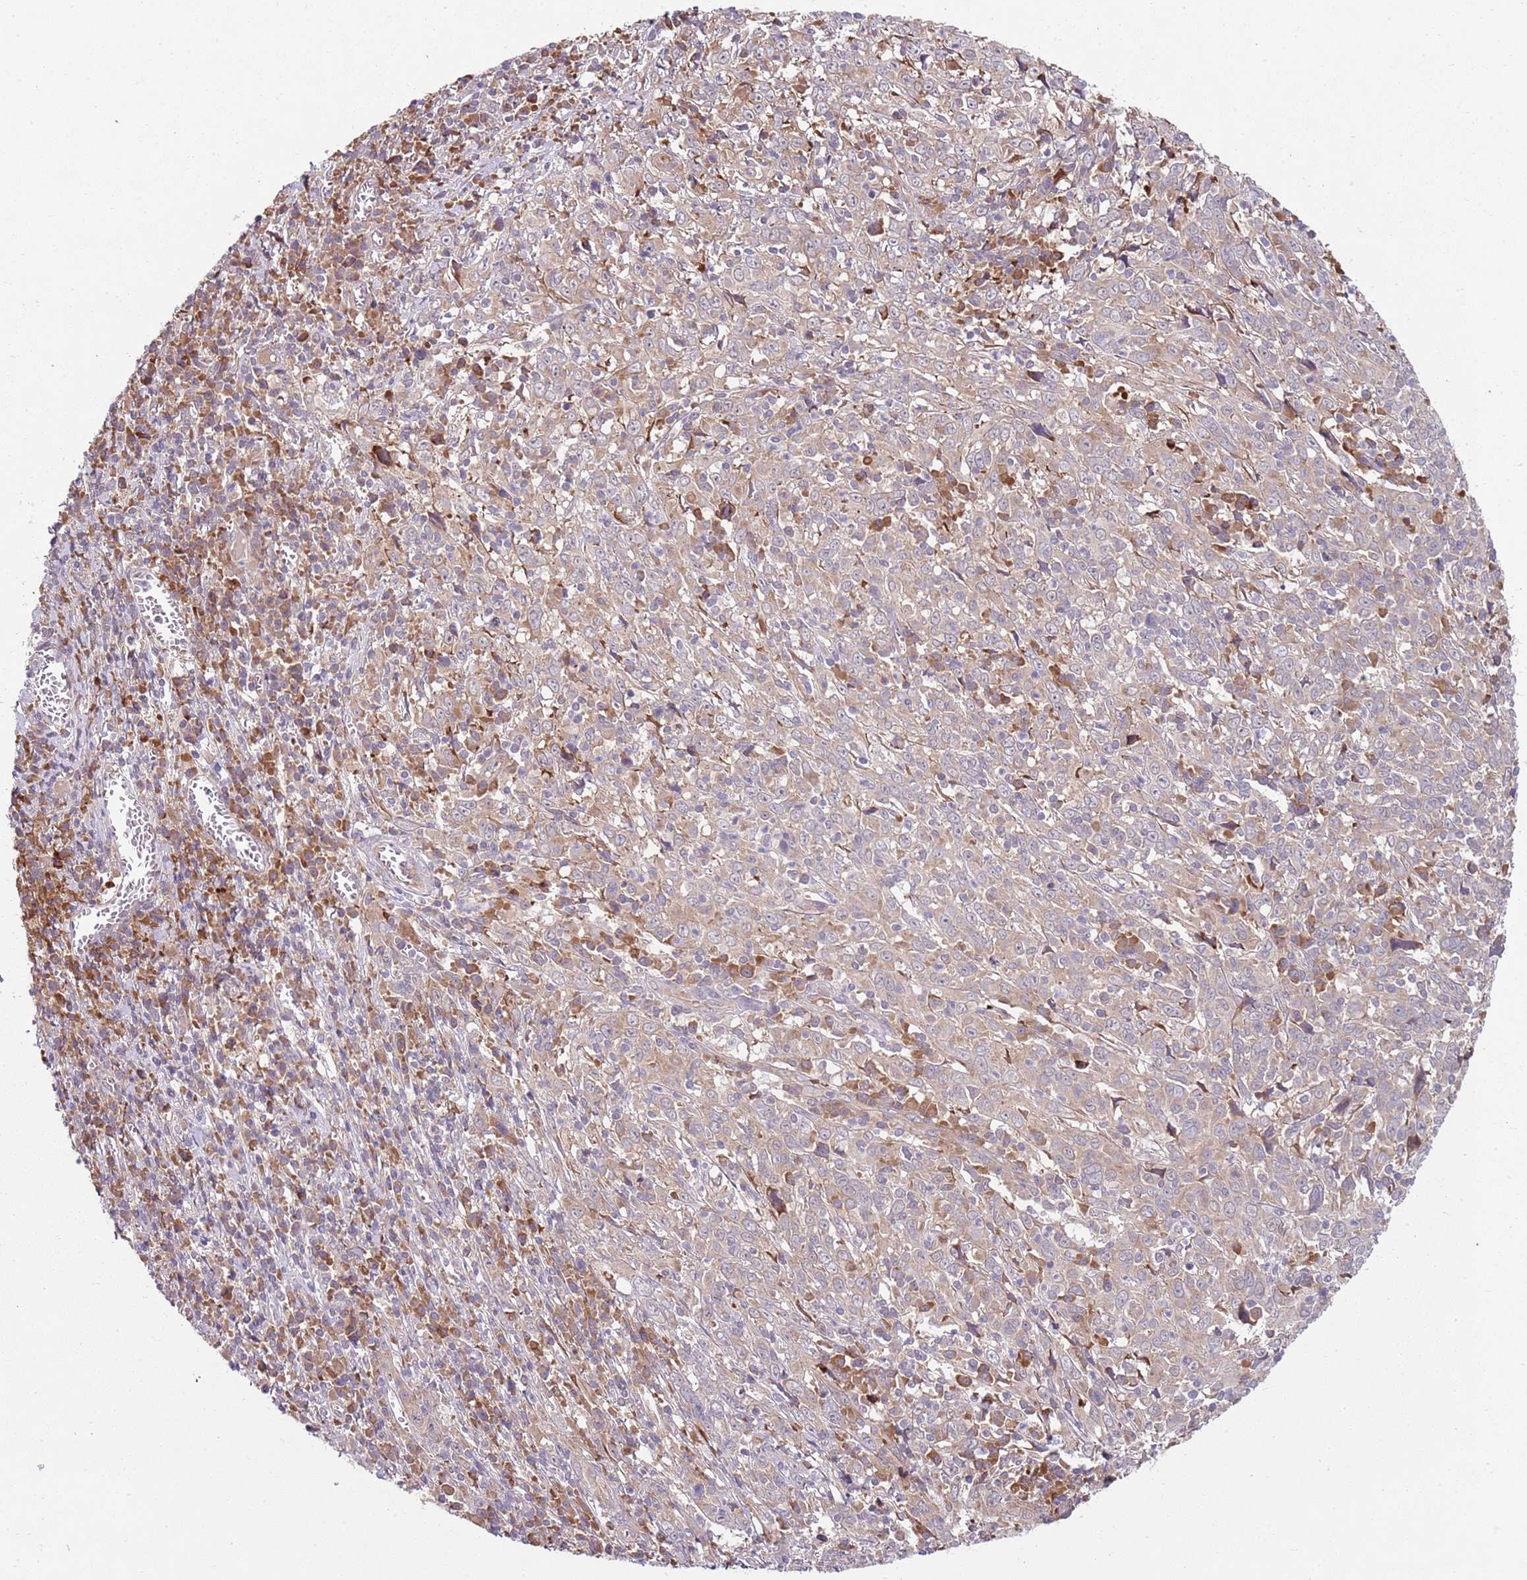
{"staining": {"intensity": "weak", "quantity": "25%-75%", "location": "cytoplasmic/membranous"}, "tissue": "cervical cancer", "cell_type": "Tumor cells", "image_type": "cancer", "snomed": [{"axis": "morphology", "description": "Squamous cell carcinoma, NOS"}, {"axis": "topography", "description": "Cervix"}], "caption": "IHC histopathology image of neoplastic tissue: cervical cancer stained using immunohistochemistry demonstrates low levels of weak protein expression localized specifically in the cytoplasmic/membranous of tumor cells, appearing as a cytoplasmic/membranous brown color.", "gene": "FBXL22", "patient": {"sex": "female", "age": 46}}